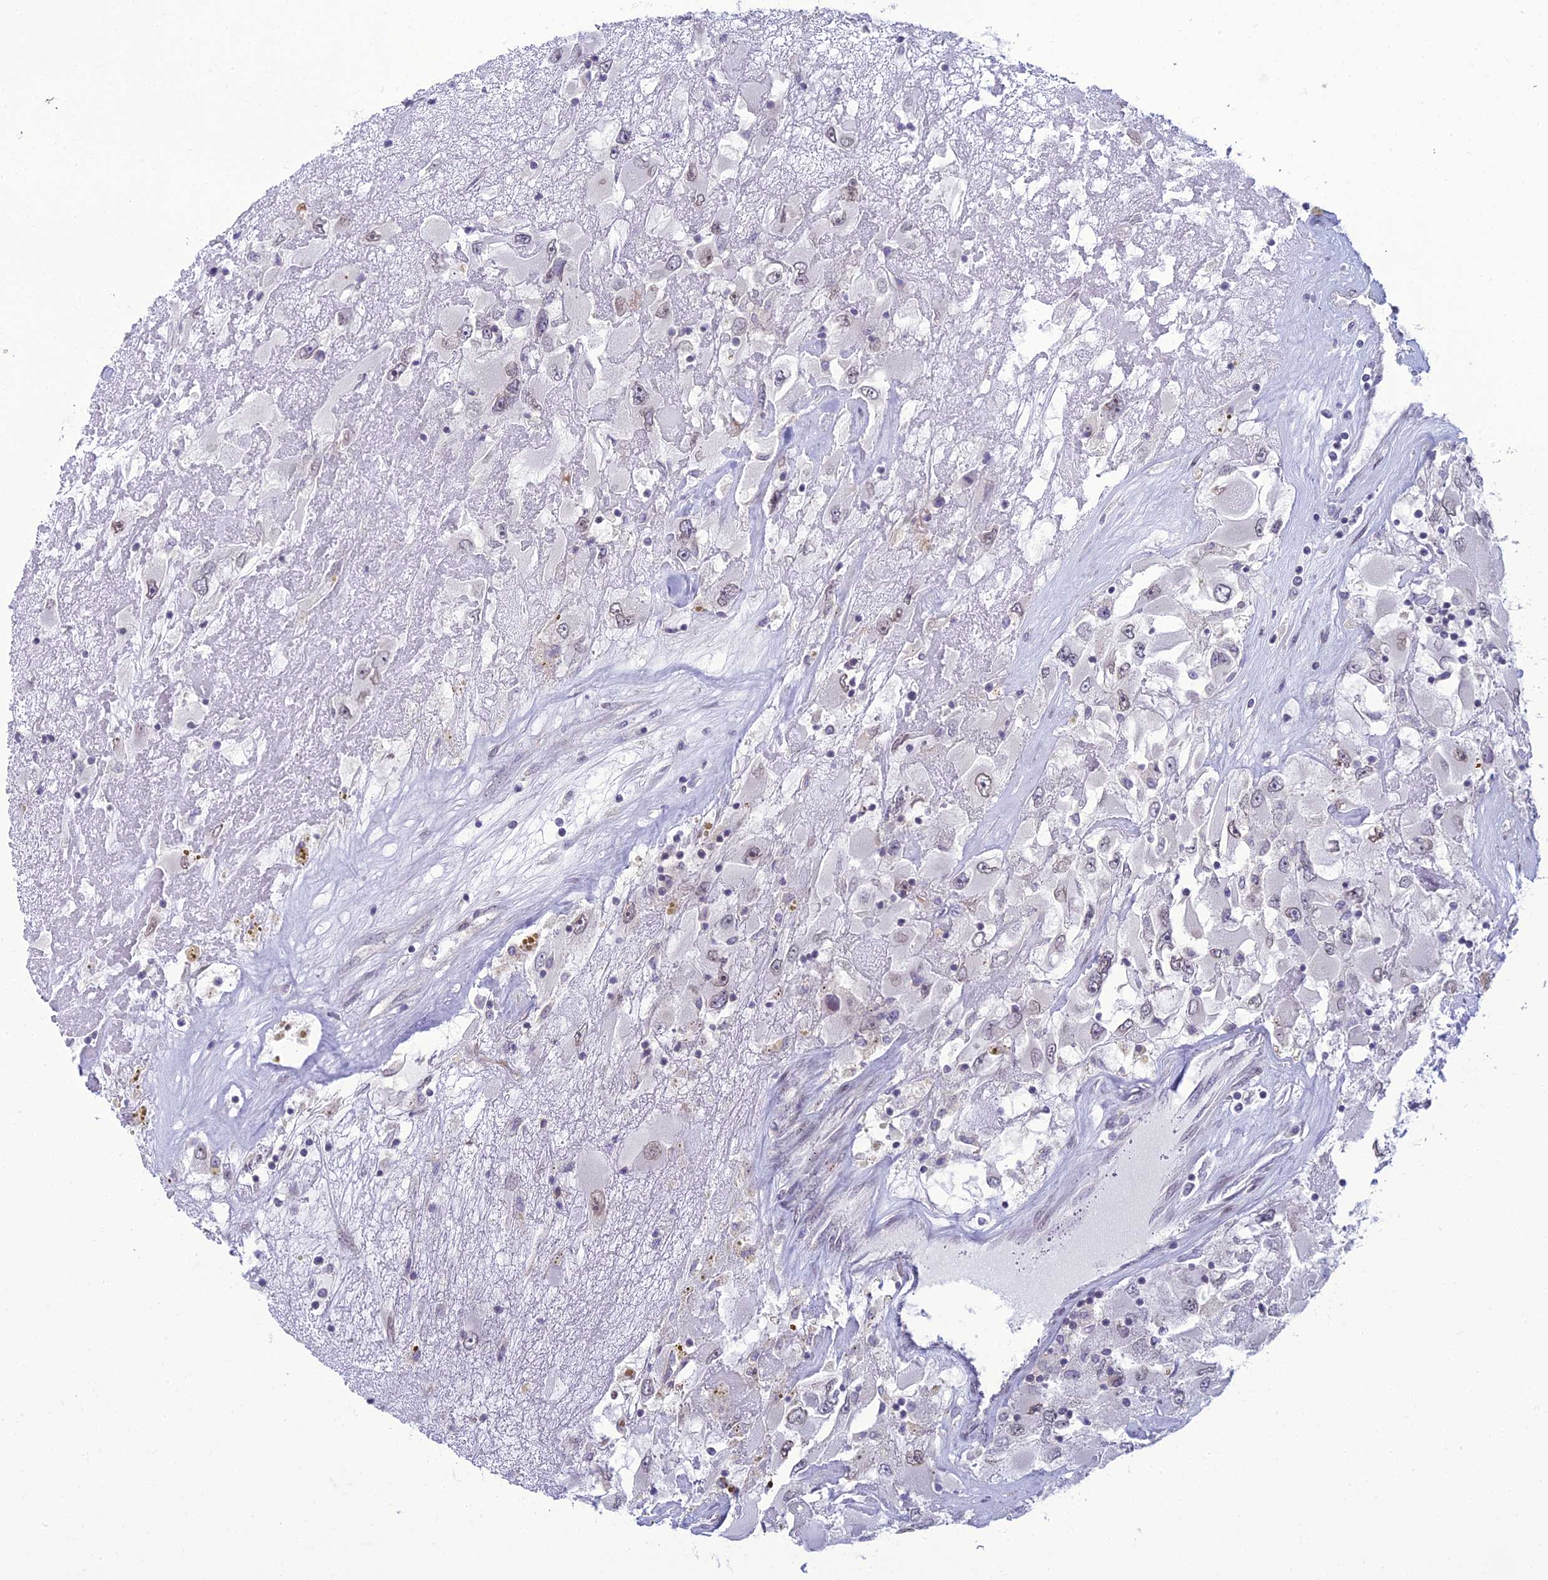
{"staining": {"intensity": "negative", "quantity": "none", "location": "none"}, "tissue": "renal cancer", "cell_type": "Tumor cells", "image_type": "cancer", "snomed": [{"axis": "morphology", "description": "Adenocarcinoma, NOS"}, {"axis": "topography", "description": "Kidney"}], "caption": "Tumor cells are negative for brown protein staining in renal cancer (adenocarcinoma). The staining is performed using DAB (3,3'-diaminobenzidine) brown chromogen with nuclei counter-stained in using hematoxylin.", "gene": "DTX2", "patient": {"sex": "female", "age": 52}}